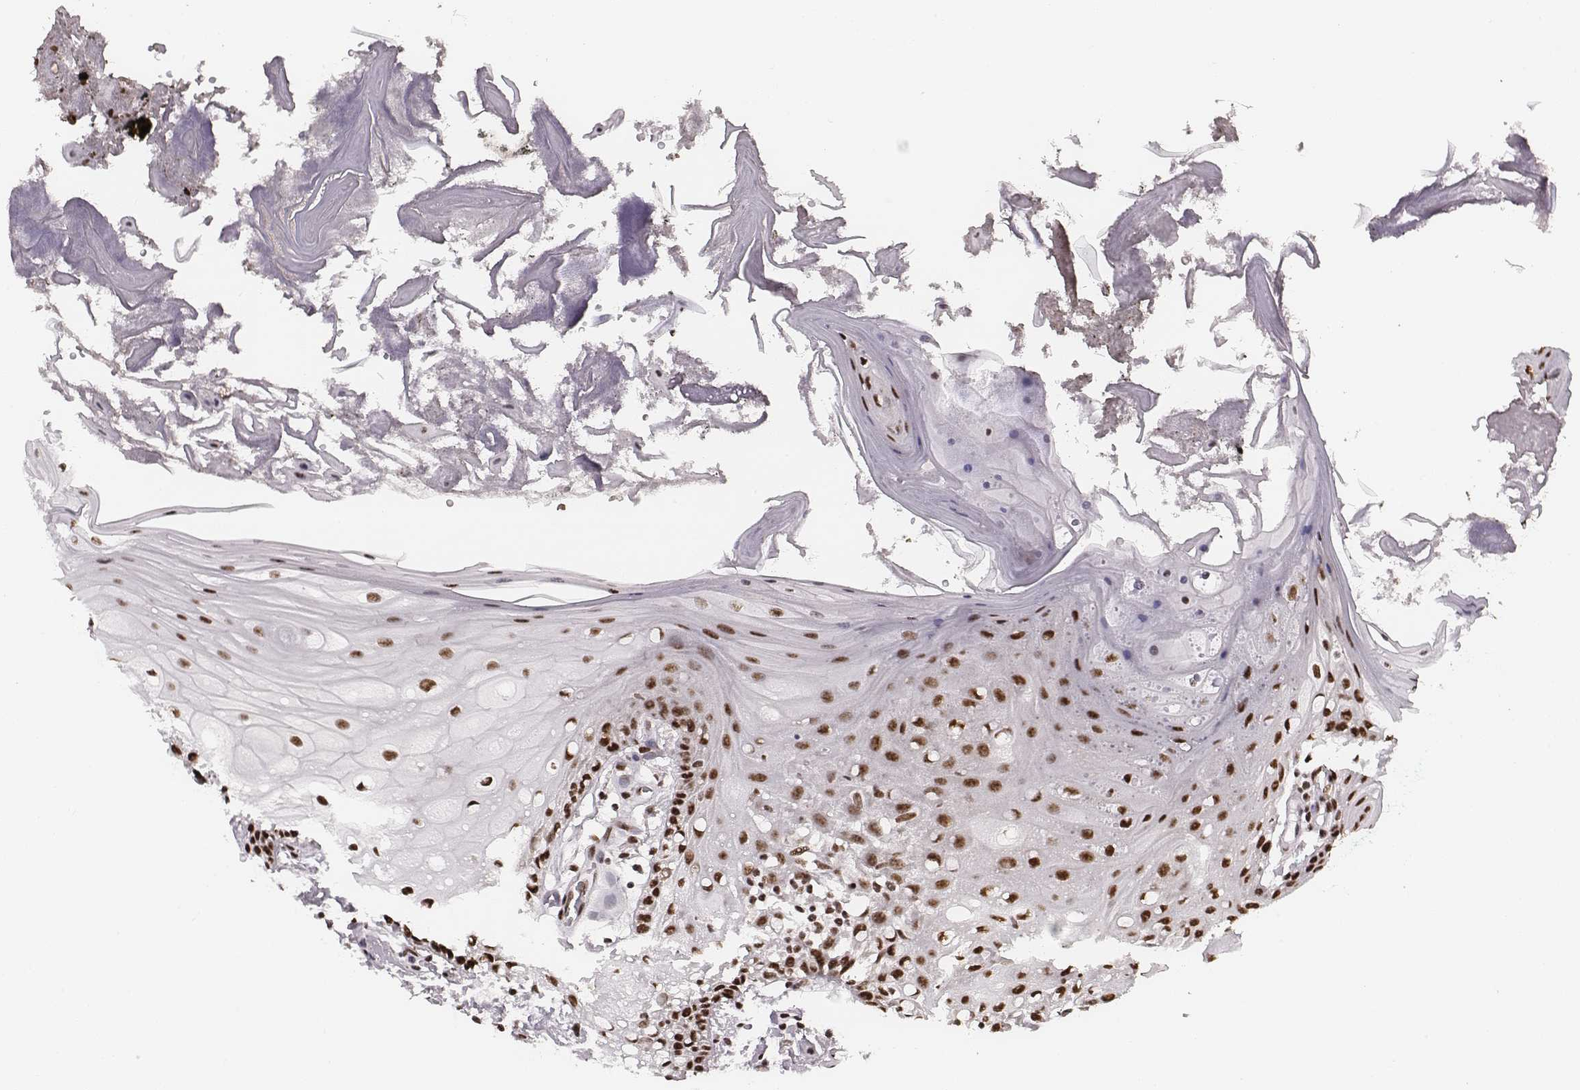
{"staining": {"intensity": "strong", "quantity": ">75%", "location": "nuclear"}, "tissue": "oral mucosa", "cell_type": "Squamous epithelial cells", "image_type": "normal", "snomed": [{"axis": "morphology", "description": "Normal tissue, NOS"}, {"axis": "morphology", "description": "Squamous cell carcinoma, NOS"}, {"axis": "topography", "description": "Oral tissue"}, {"axis": "topography", "description": "Head-Neck"}], "caption": "A high amount of strong nuclear expression is appreciated in about >75% of squamous epithelial cells in benign oral mucosa. The protein of interest is shown in brown color, while the nuclei are stained blue.", "gene": "LUC7L", "patient": {"sex": "male", "age": 69}}